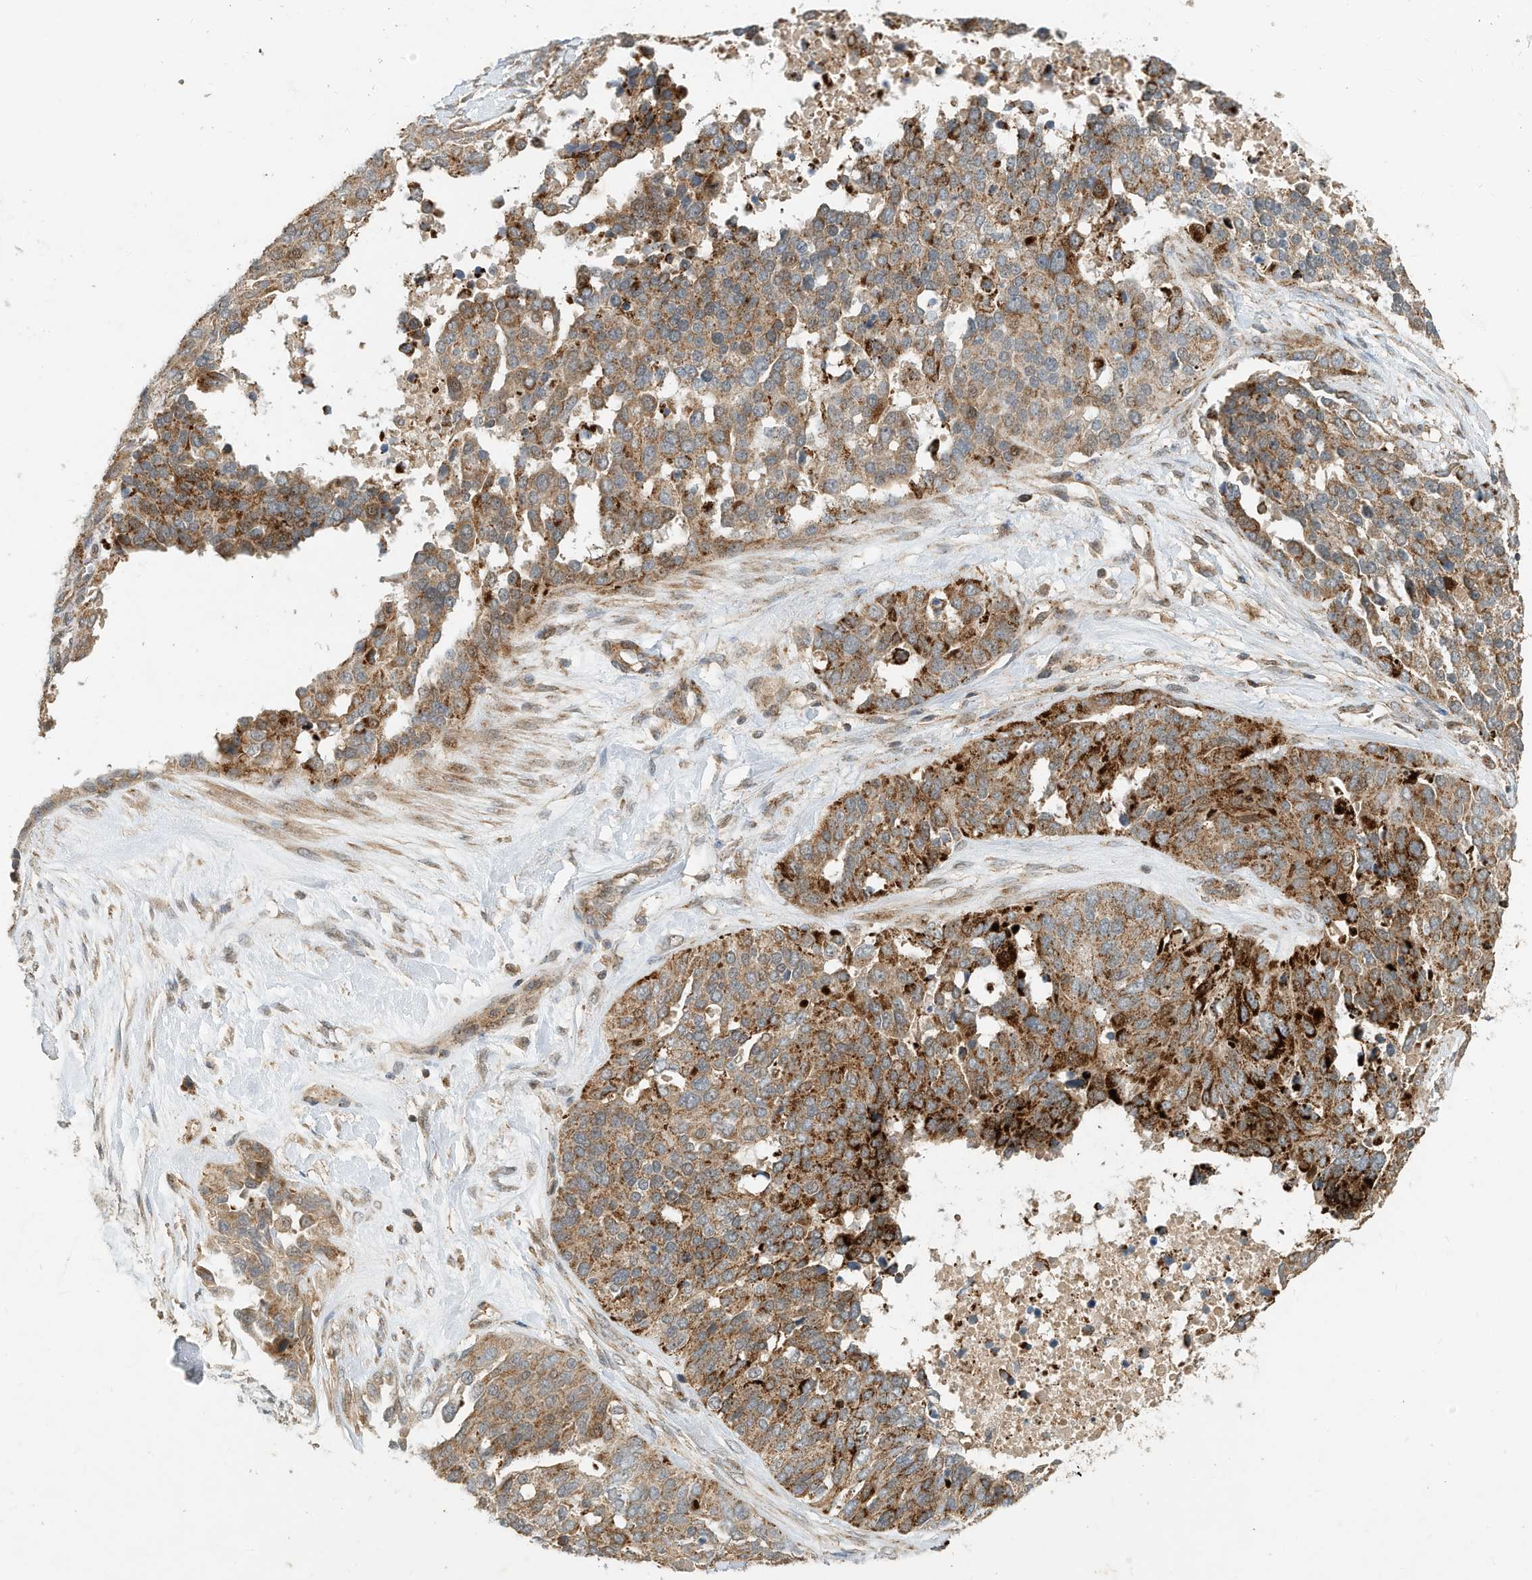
{"staining": {"intensity": "moderate", "quantity": ">75%", "location": "cytoplasmic/membranous"}, "tissue": "ovarian cancer", "cell_type": "Tumor cells", "image_type": "cancer", "snomed": [{"axis": "morphology", "description": "Cystadenocarcinoma, serous, NOS"}, {"axis": "topography", "description": "Ovary"}], "caption": "Brown immunohistochemical staining in human serous cystadenocarcinoma (ovarian) reveals moderate cytoplasmic/membranous staining in approximately >75% of tumor cells. The protein of interest is shown in brown color, while the nuclei are stained blue.", "gene": "CPAMD8", "patient": {"sex": "female", "age": 44}}